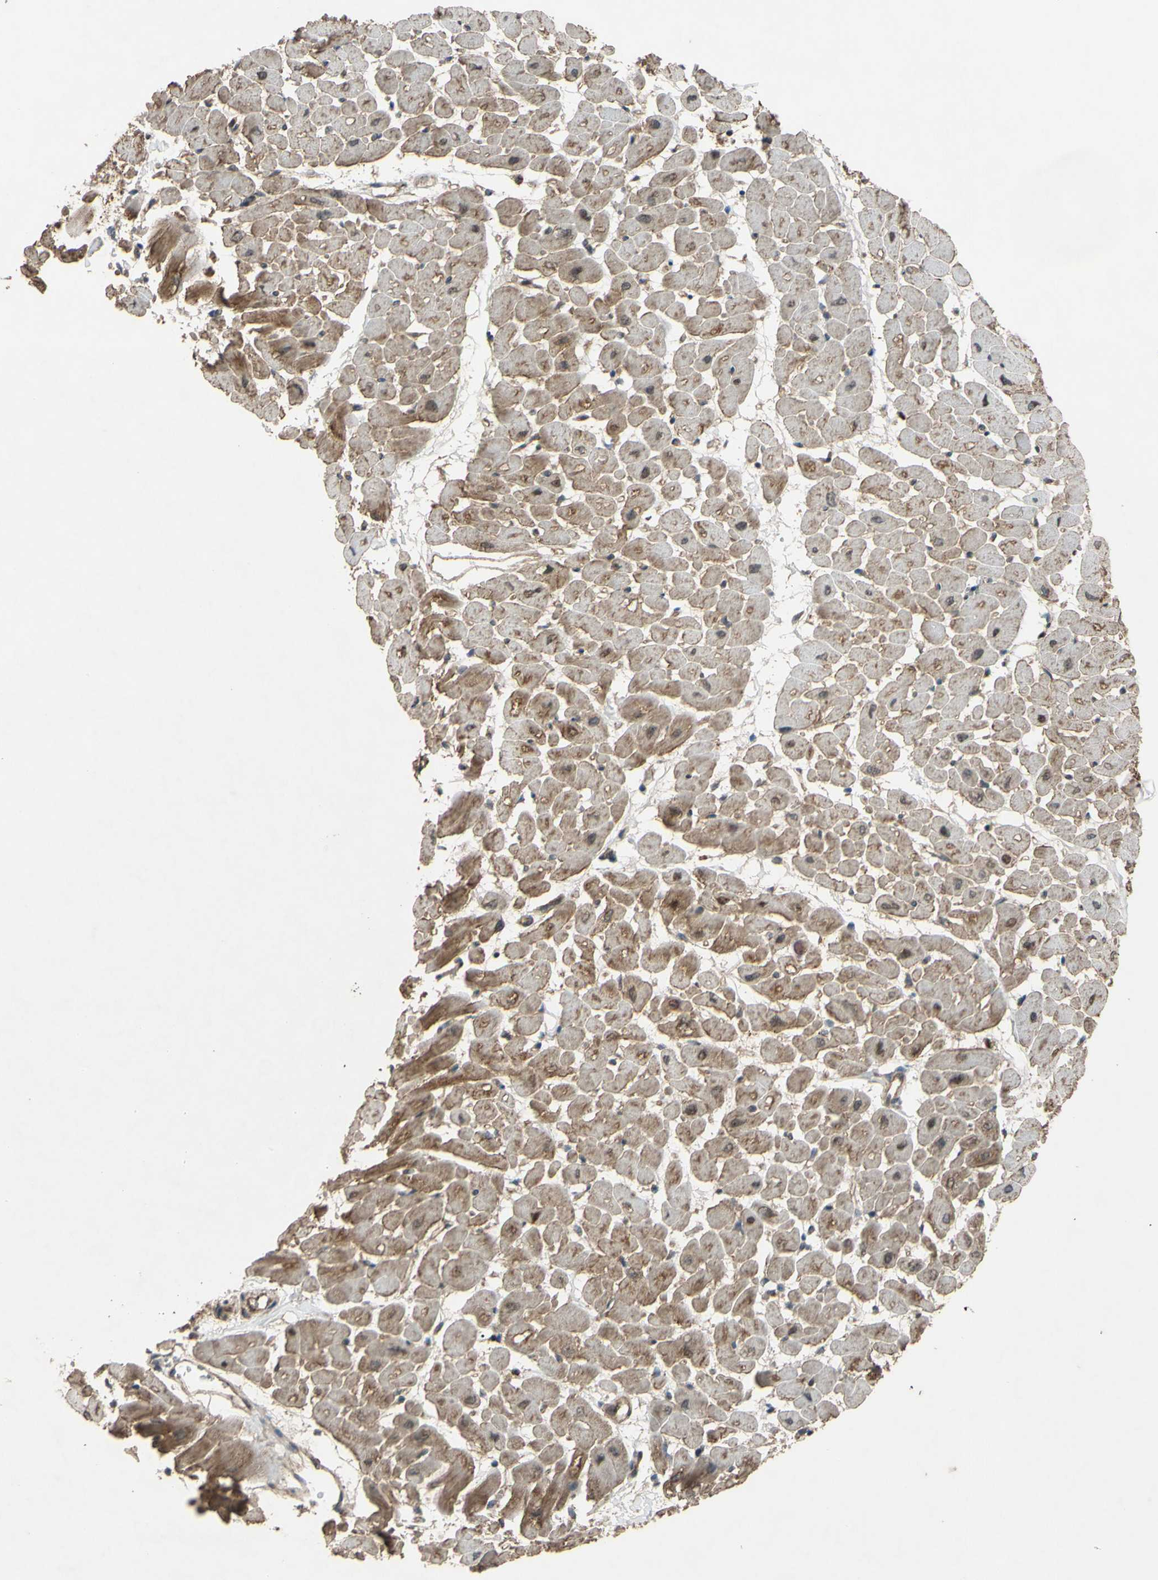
{"staining": {"intensity": "moderate", "quantity": ">75%", "location": "cytoplasmic/membranous"}, "tissue": "heart muscle", "cell_type": "Cardiomyocytes", "image_type": "normal", "snomed": [{"axis": "morphology", "description": "Normal tissue, NOS"}, {"axis": "topography", "description": "Heart"}], "caption": "Moderate cytoplasmic/membranous positivity is identified in approximately >75% of cardiomyocytes in normal heart muscle. (Stains: DAB in brown, nuclei in blue, Microscopy: brightfield microscopy at high magnification).", "gene": "ACOT8", "patient": {"sex": "male", "age": 45}}